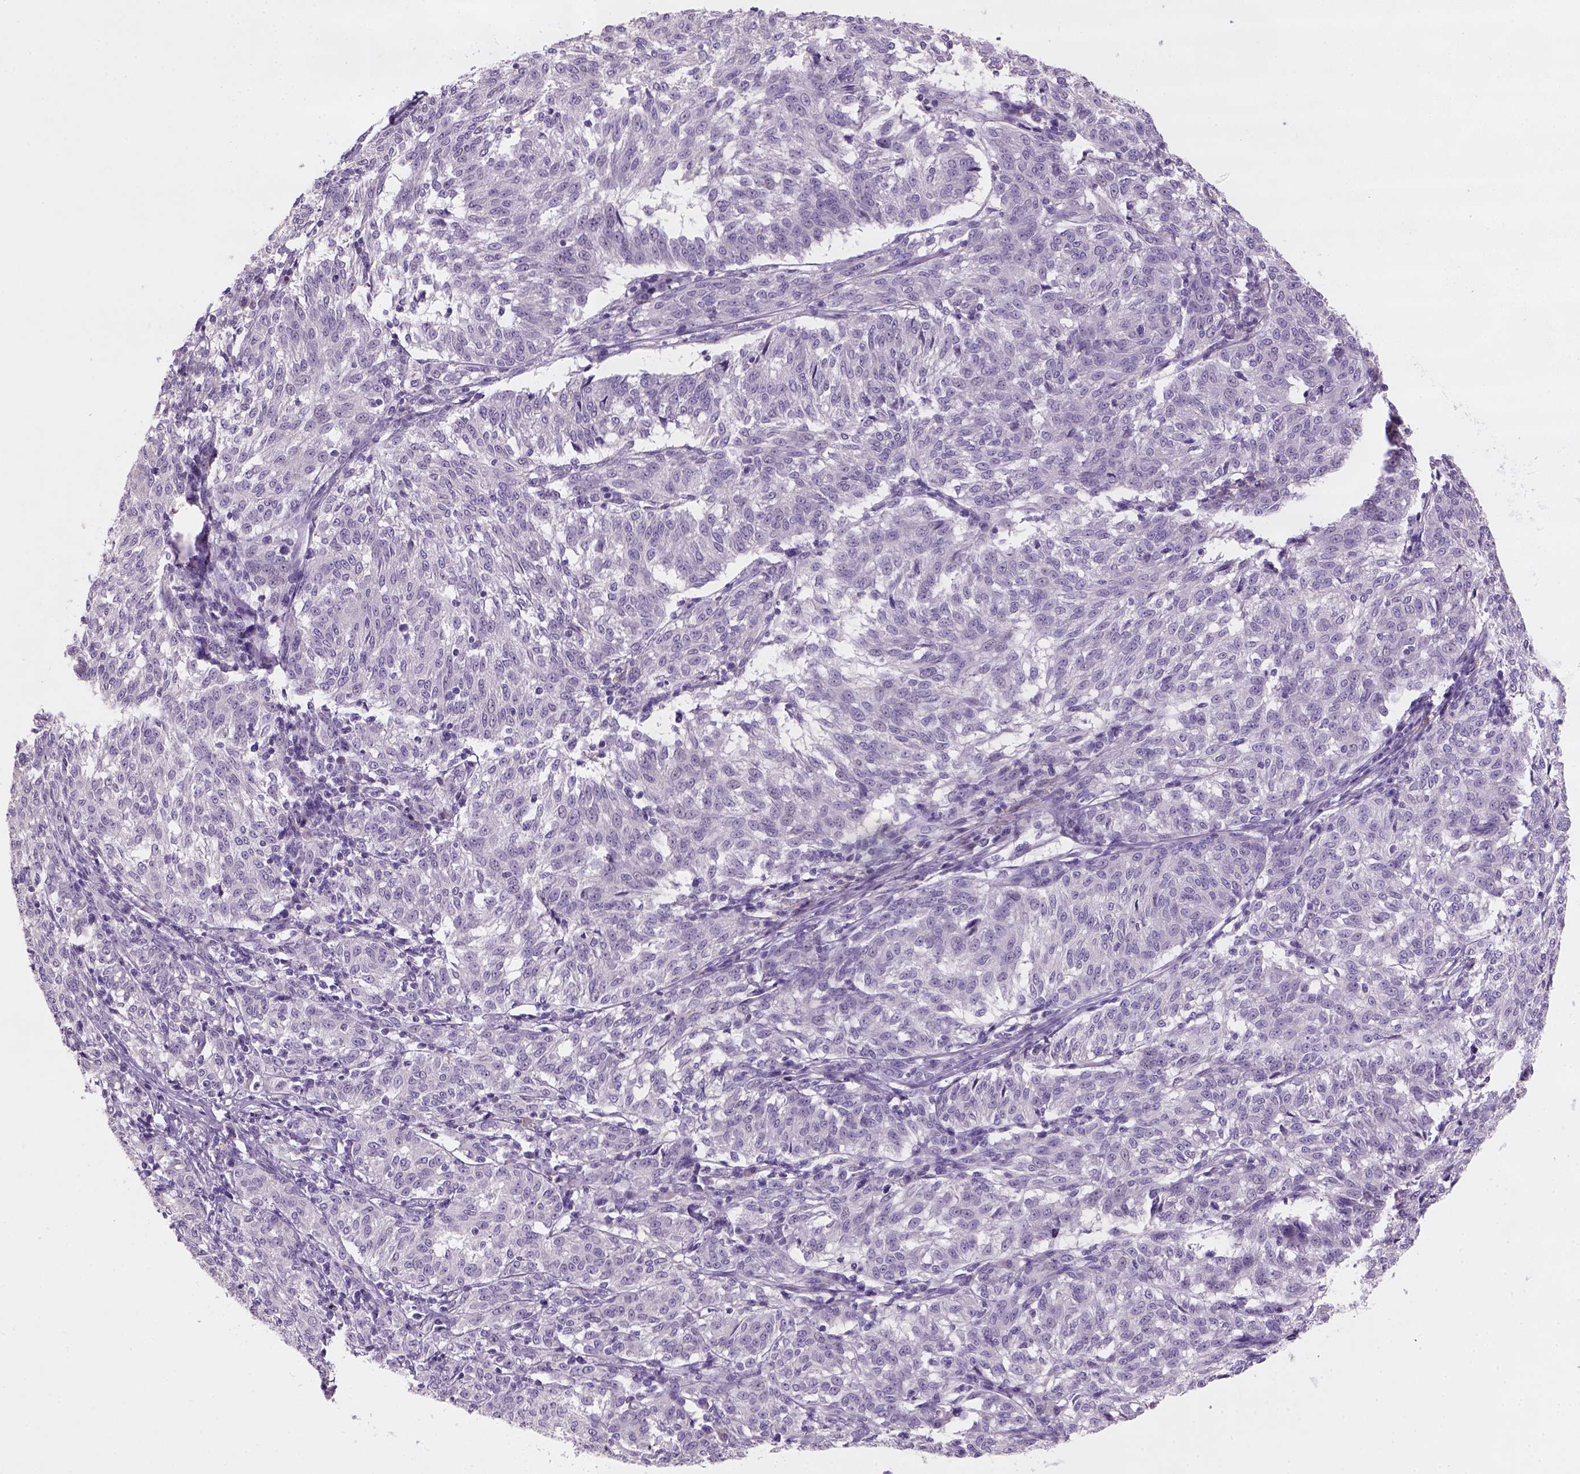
{"staining": {"intensity": "negative", "quantity": "none", "location": "none"}, "tissue": "melanoma", "cell_type": "Tumor cells", "image_type": "cancer", "snomed": [{"axis": "morphology", "description": "Malignant melanoma, NOS"}, {"axis": "topography", "description": "Skin"}], "caption": "Image shows no significant protein expression in tumor cells of melanoma.", "gene": "ZMAT4", "patient": {"sex": "female", "age": 72}}